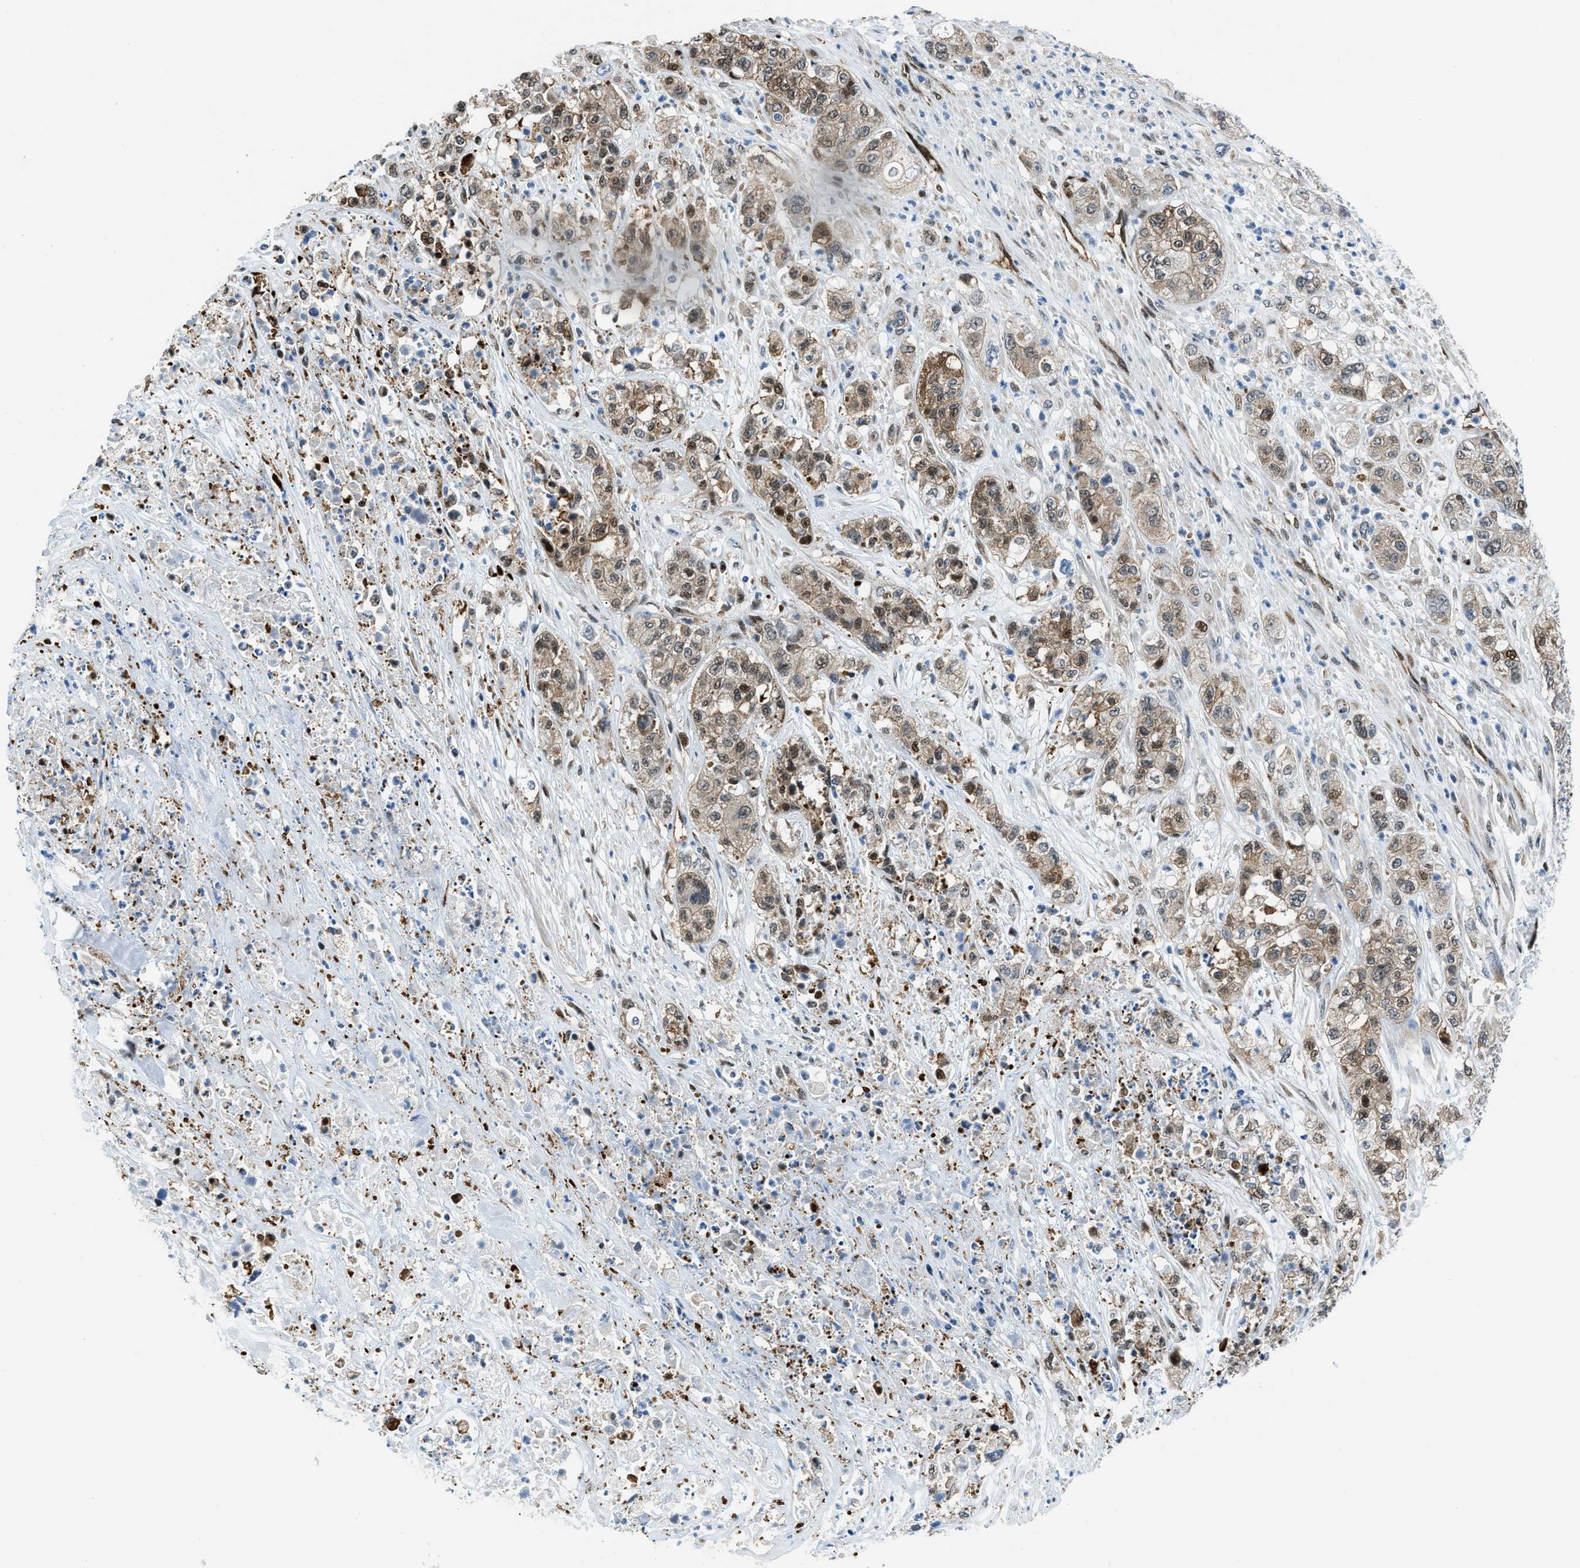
{"staining": {"intensity": "moderate", "quantity": "25%-75%", "location": "cytoplasmic/membranous,nuclear"}, "tissue": "pancreatic cancer", "cell_type": "Tumor cells", "image_type": "cancer", "snomed": [{"axis": "morphology", "description": "Adenocarcinoma, NOS"}, {"axis": "topography", "description": "Pancreas"}], "caption": "A micrograph of pancreatic adenocarcinoma stained for a protein exhibits moderate cytoplasmic/membranous and nuclear brown staining in tumor cells.", "gene": "YWHAE", "patient": {"sex": "female", "age": 78}}